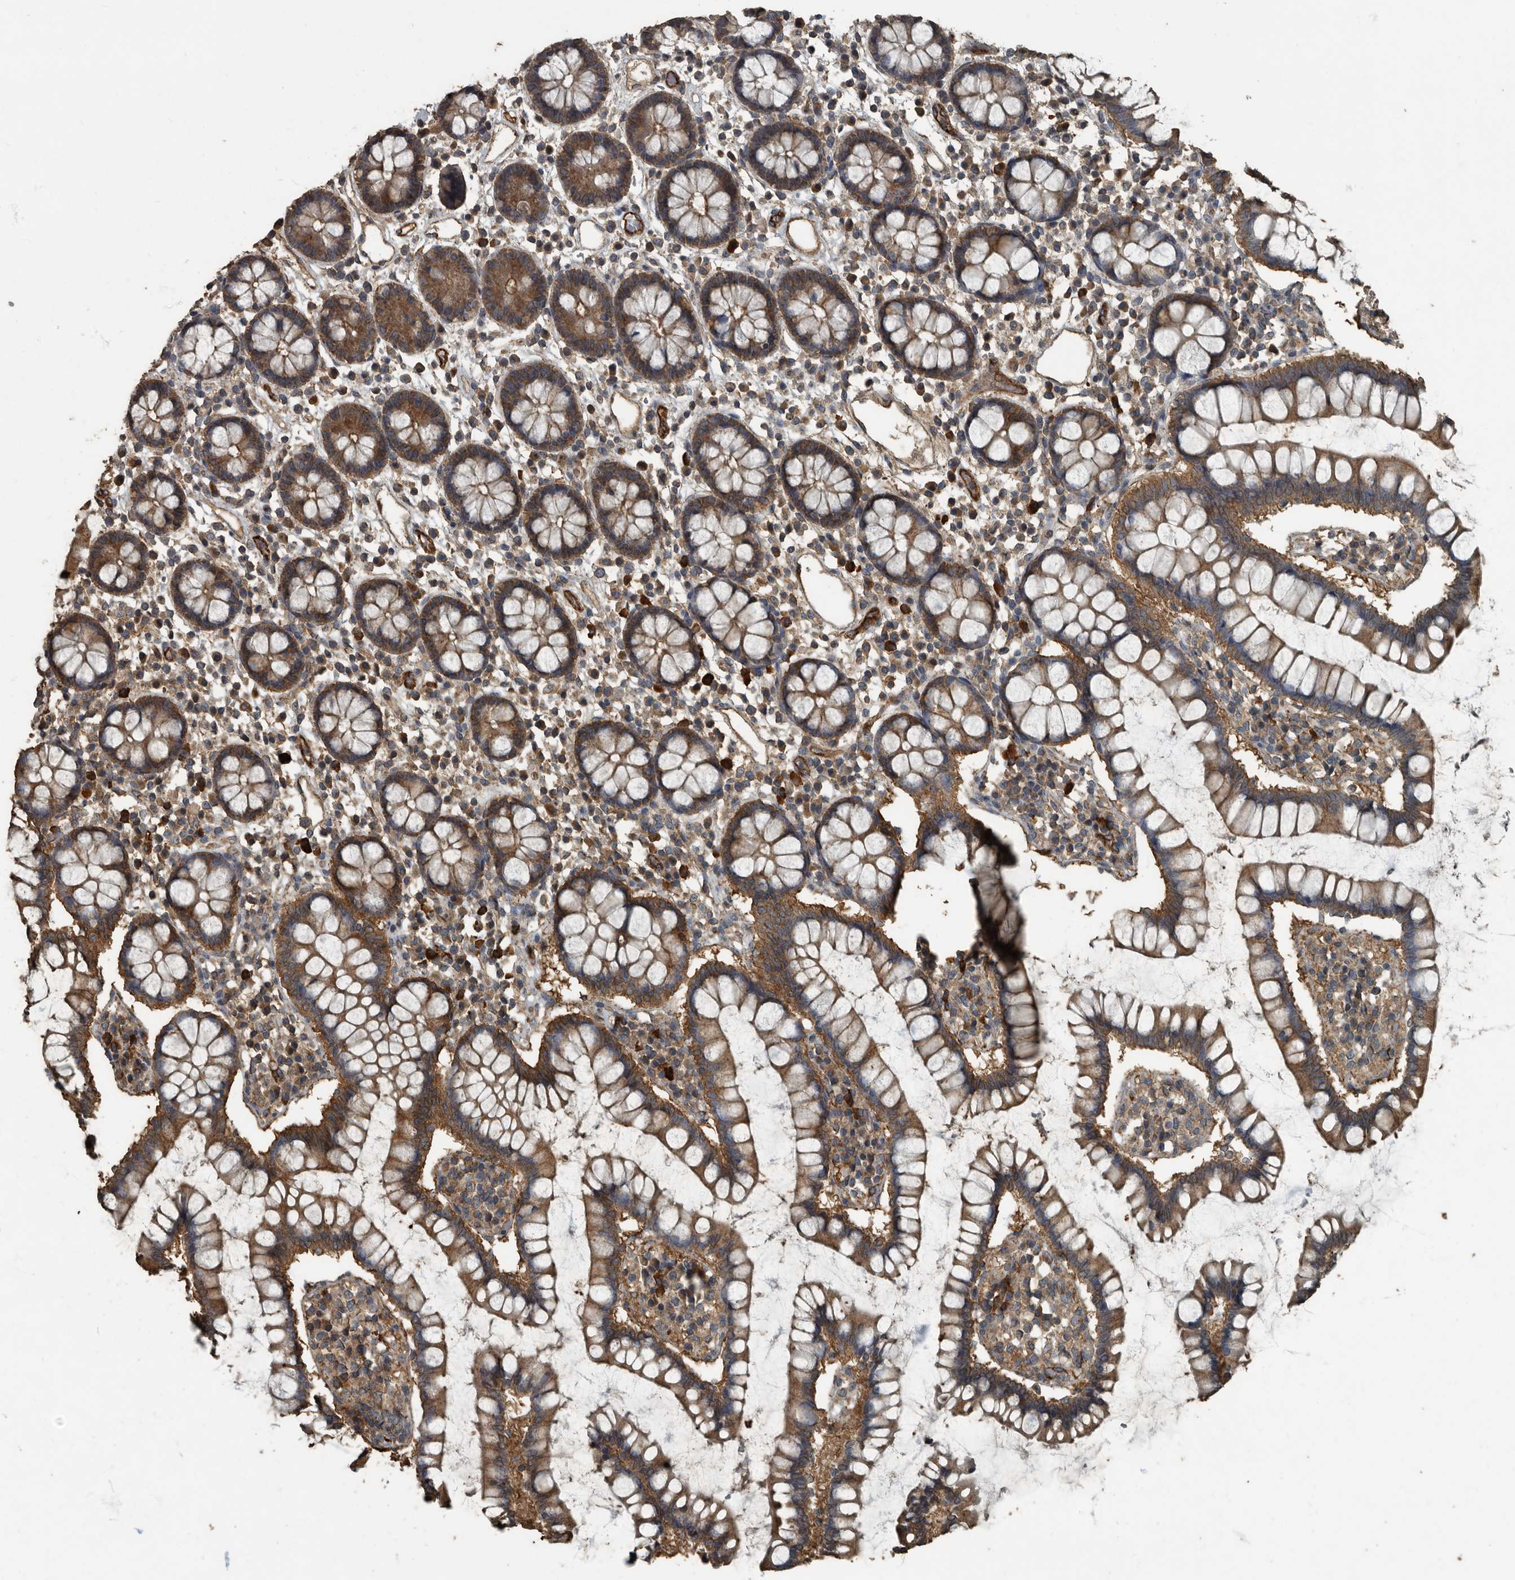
{"staining": {"intensity": "moderate", "quantity": ">75%", "location": "cytoplasmic/membranous"}, "tissue": "colon", "cell_type": "Endothelial cells", "image_type": "normal", "snomed": [{"axis": "morphology", "description": "Normal tissue, NOS"}, {"axis": "topography", "description": "Colon"}], "caption": "A brown stain labels moderate cytoplasmic/membranous staining of a protein in endothelial cells of benign colon.", "gene": "IL15RA", "patient": {"sex": "female", "age": 79}}